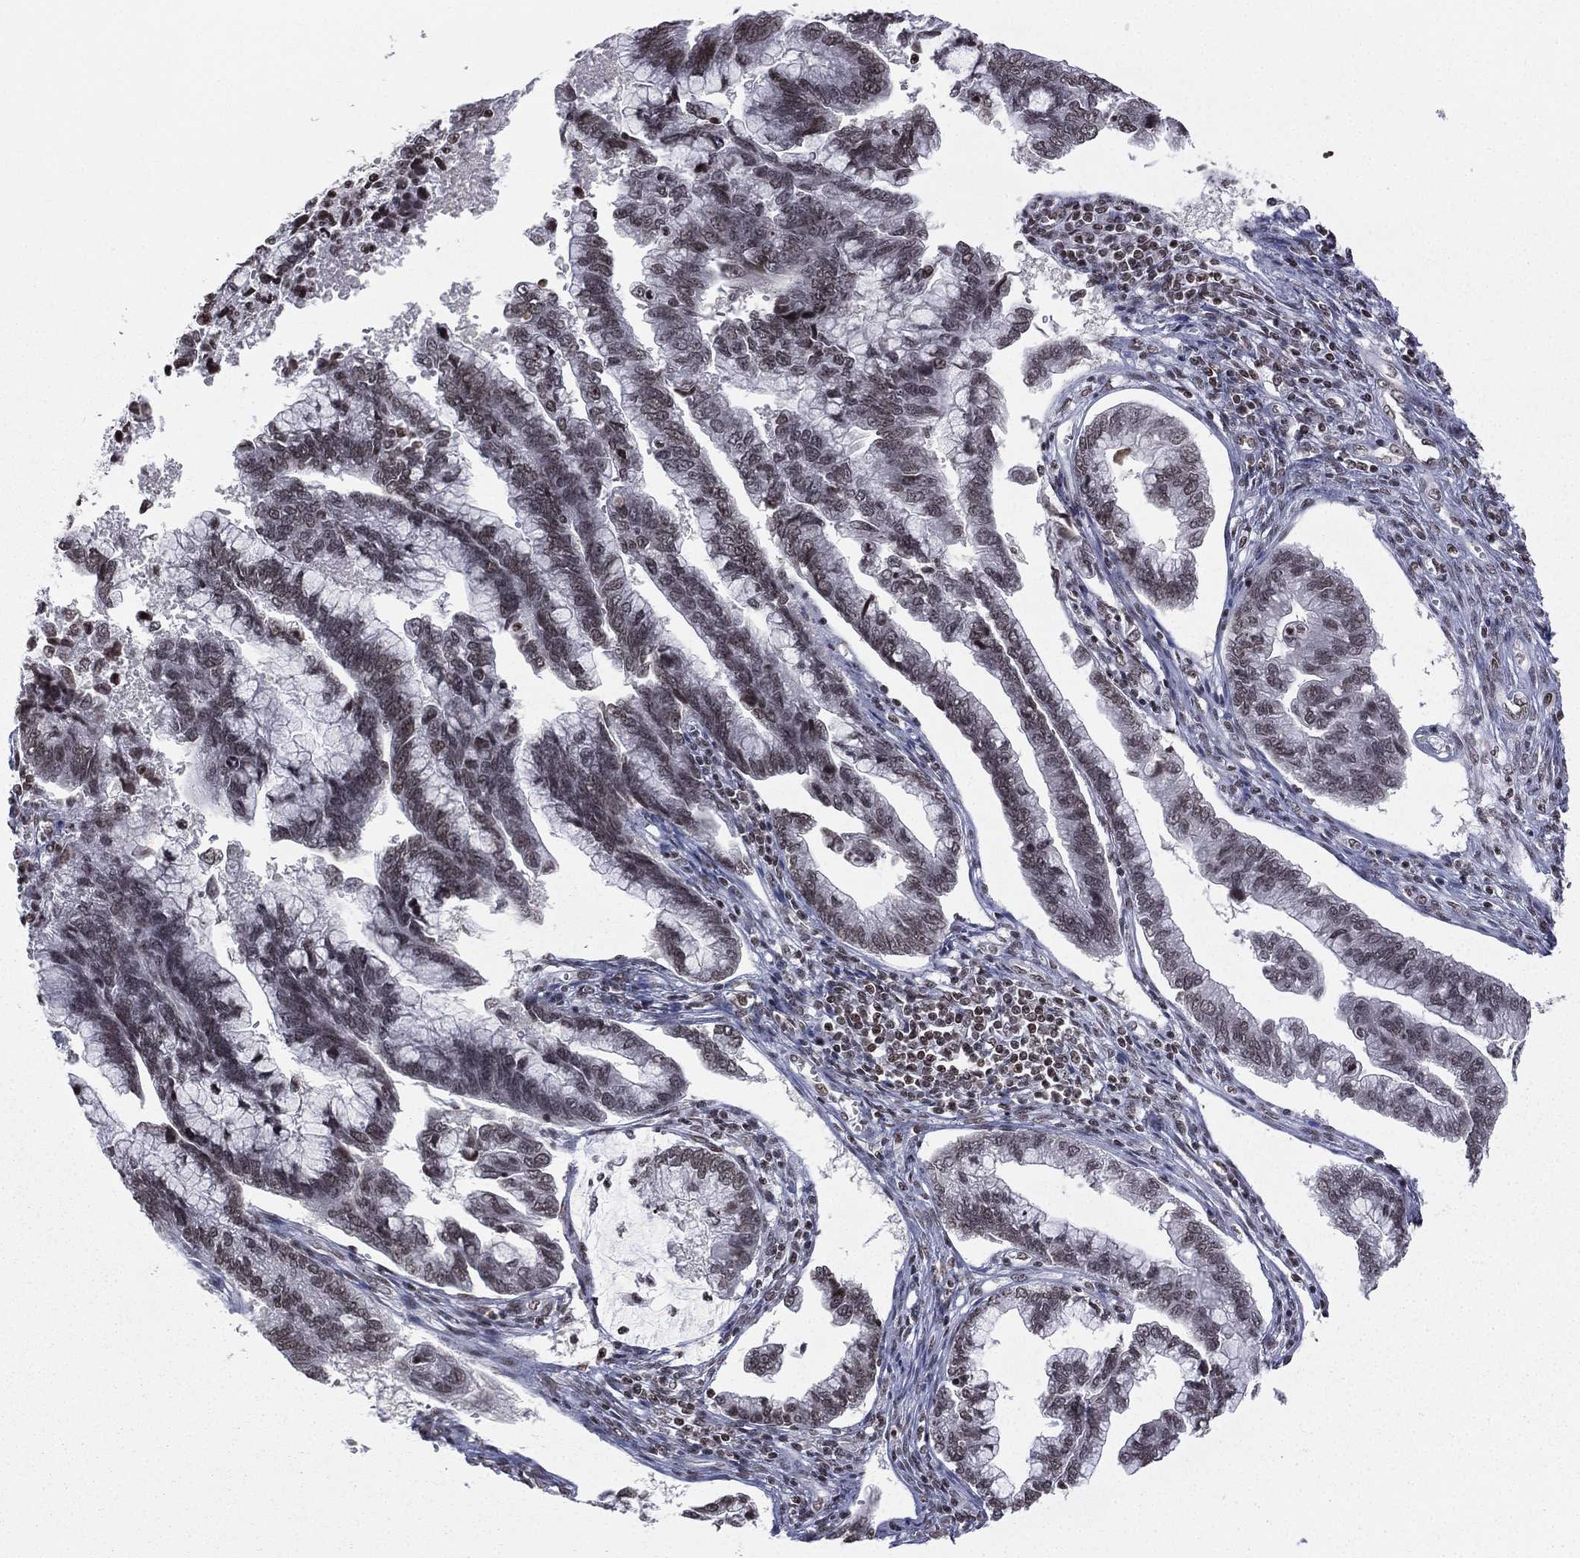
{"staining": {"intensity": "moderate", "quantity": ">75%", "location": "nuclear"}, "tissue": "cervical cancer", "cell_type": "Tumor cells", "image_type": "cancer", "snomed": [{"axis": "morphology", "description": "Adenocarcinoma, NOS"}, {"axis": "topography", "description": "Cervix"}], "caption": "Cervical cancer stained for a protein demonstrates moderate nuclear positivity in tumor cells.", "gene": "RFX7", "patient": {"sex": "female", "age": 44}}